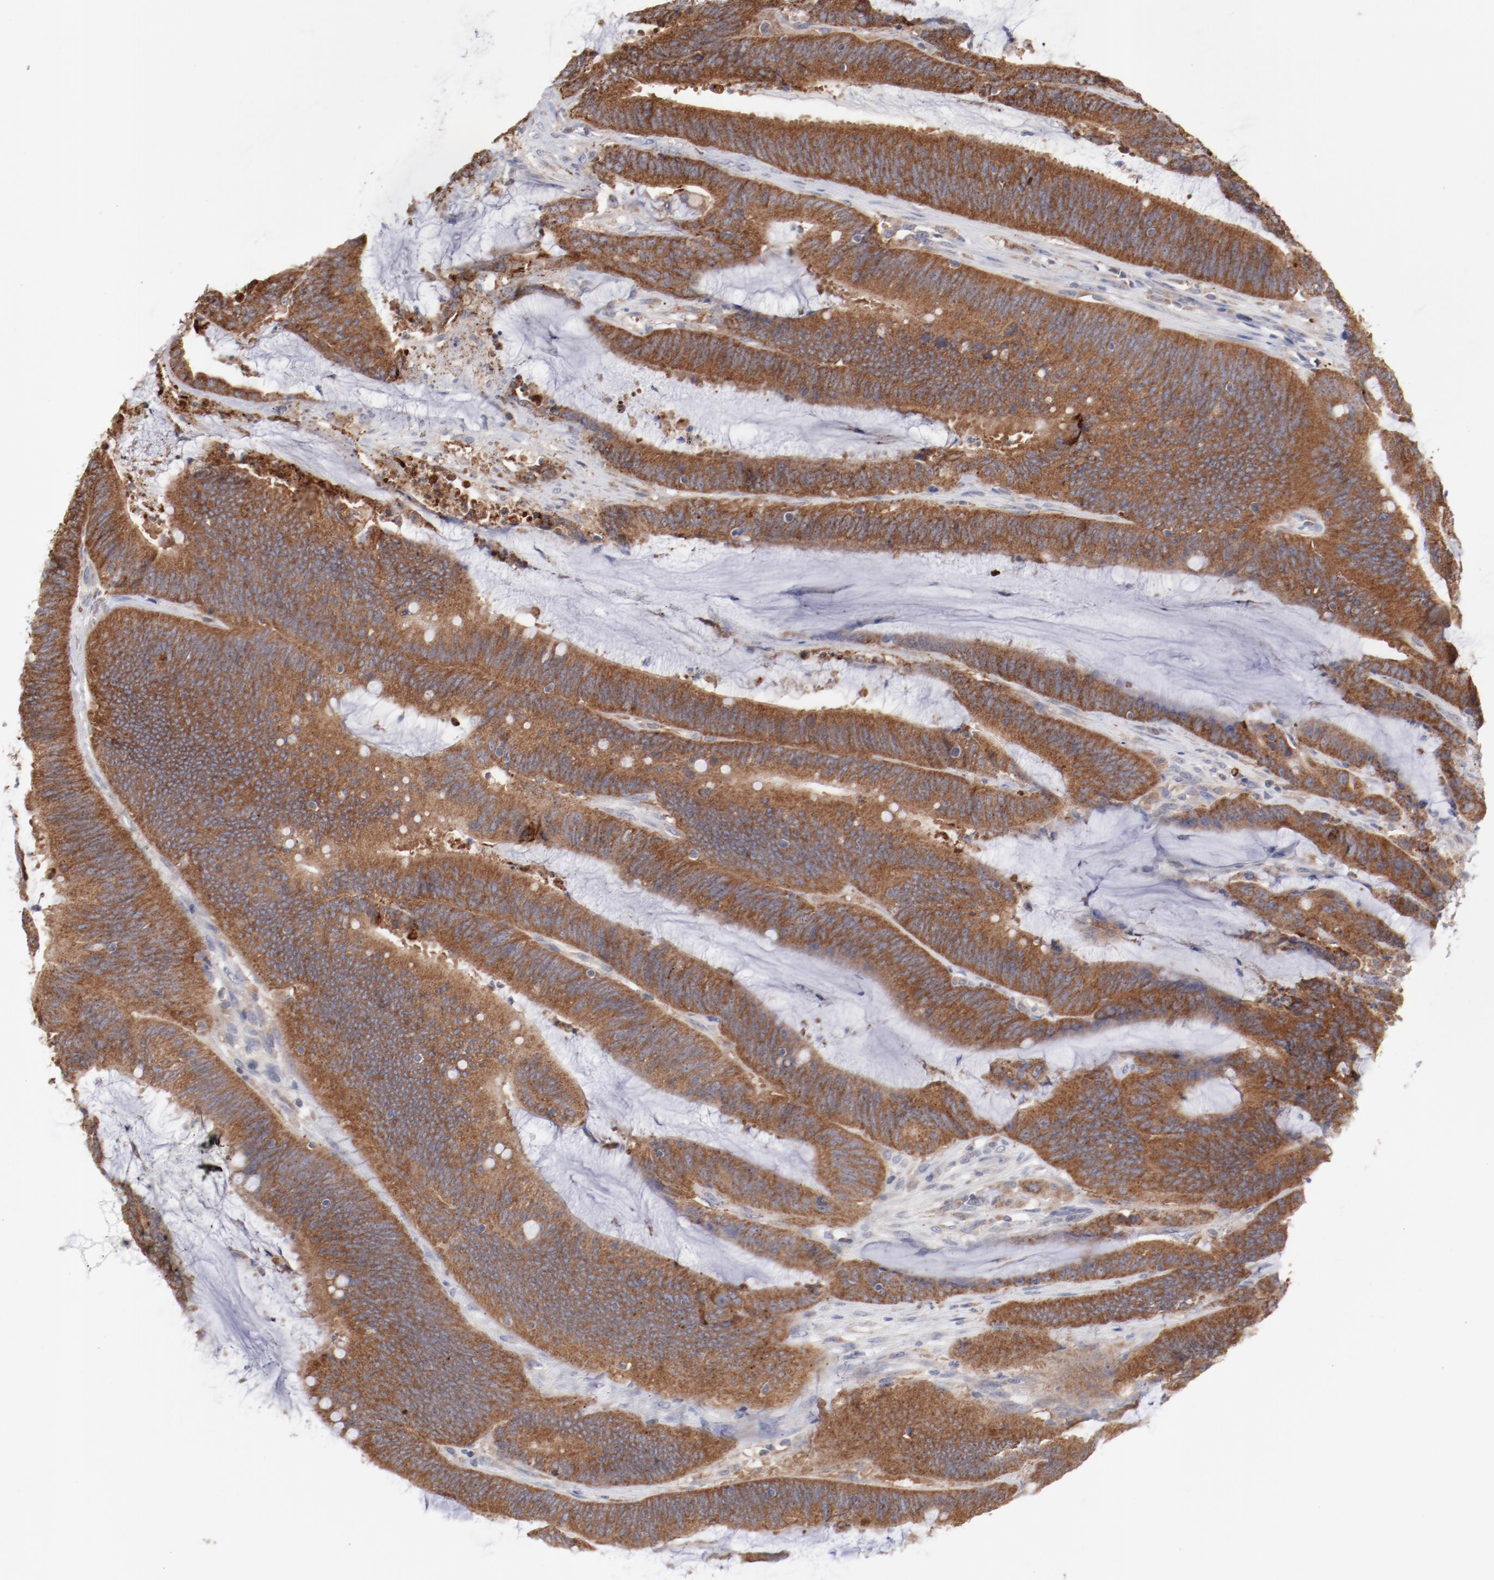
{"staining": {"intensity": "moderate", "quantity": ">75%", "location": "cytoplasmic/membranous"}, "tissue": "colorectal cancer", "cell_type": "Tumor cells", "image_type": "cancer", "snomed": [{"axis": "morphology", "description": "Adenocarcinoma, NOS"}, {"axis": "topography", "description": "Rectum"}], "caption": "DAB immunohistochemical staining of colorectal adenocarcinoma exhibits moderate cytoplasmic/membranous protein positivity in about >75% of tumor cells. (DAB (3,3'-diaminobenzidine) IHC with brightfield microscopy, high magnification).", "gene": "PPFIBP2", "patient": {"sex": "female", "age": 66}}